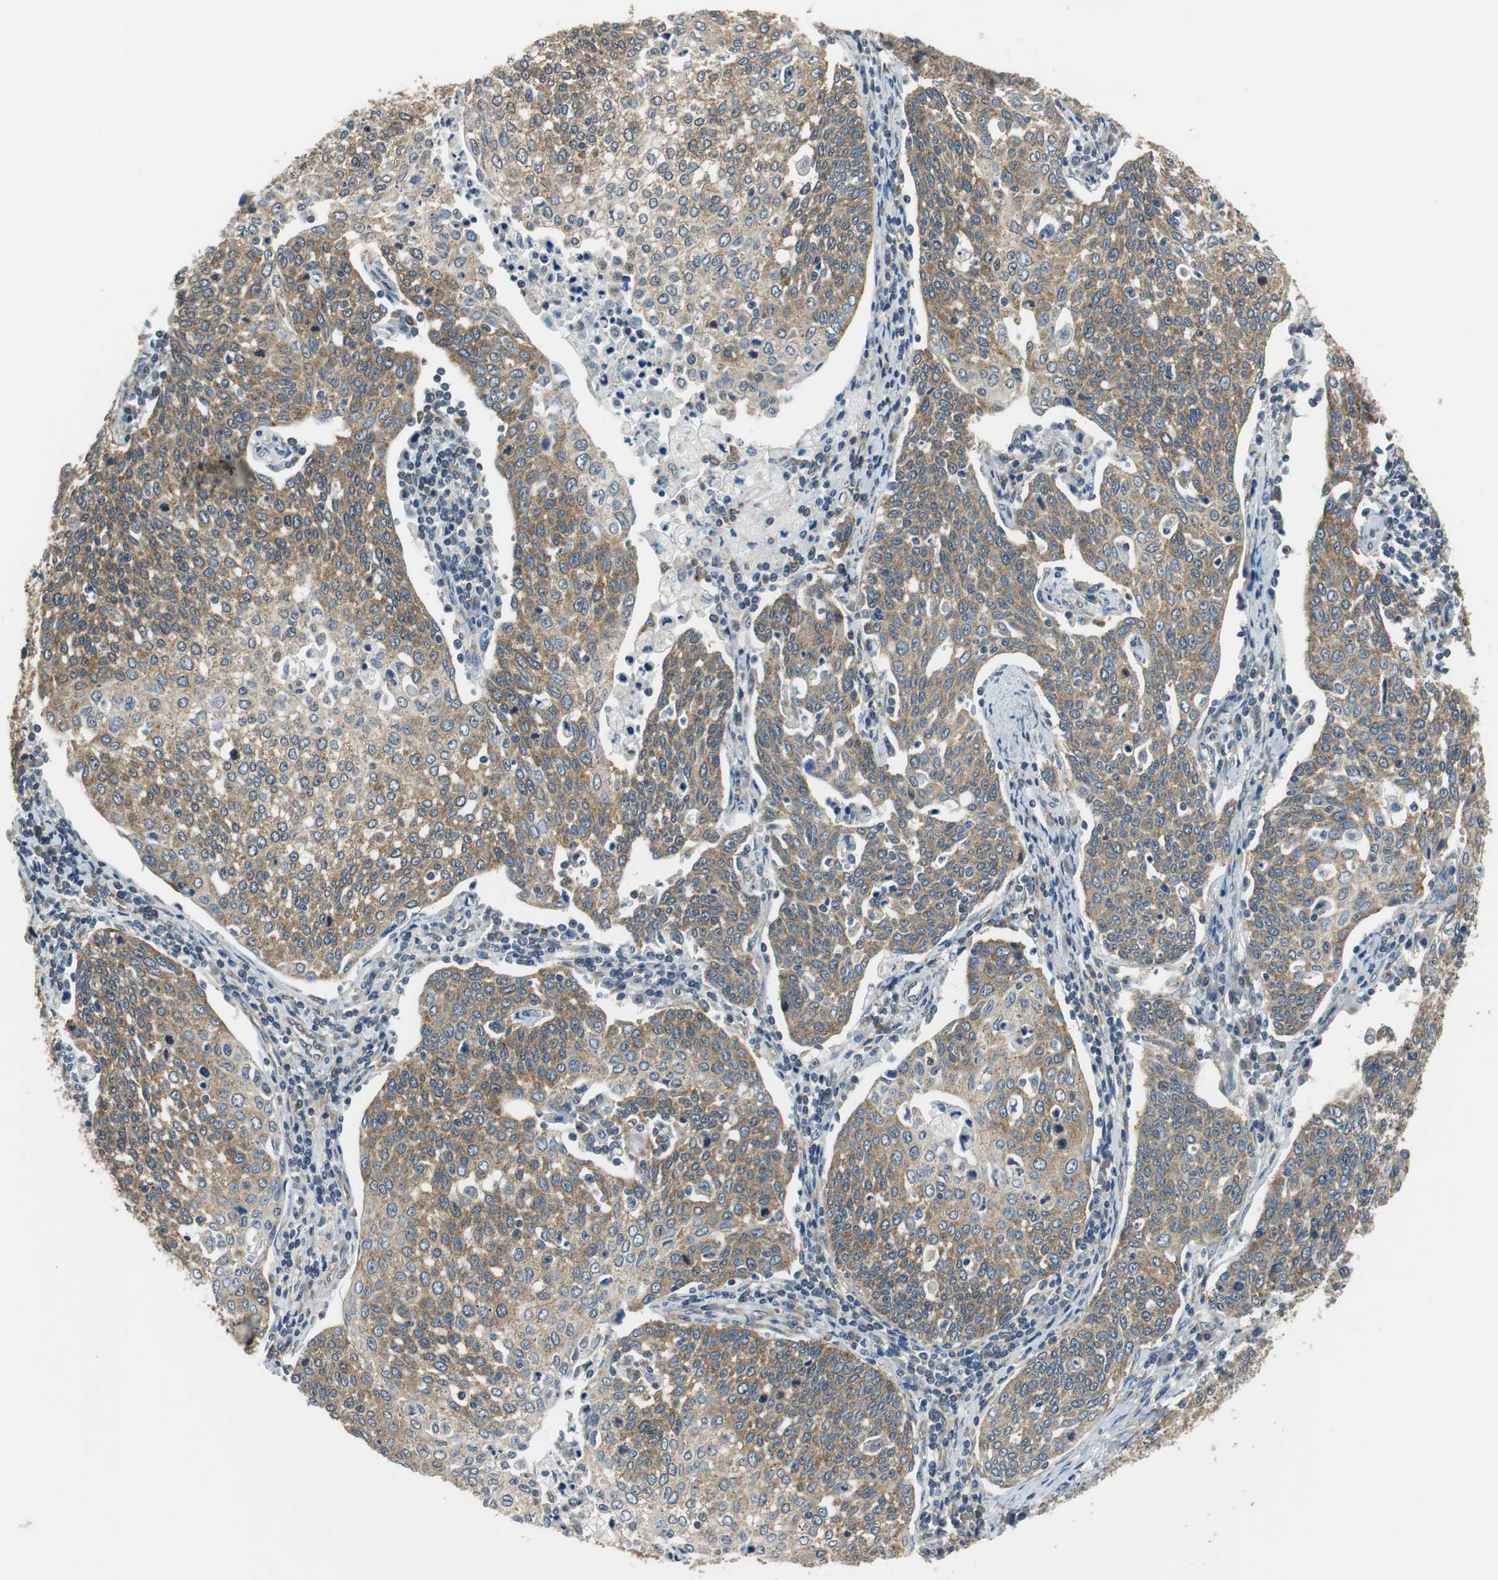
{"staining": {"intensity": "moderate", "quantity": ">75%", "location": "cytoplasmic/membranous"}, "tissue": "cervical cancer", "cell_type": "Tumor cells", "image_type": "cancer", "snomed": [{"axis": "morphology", "description": "Squamous cell carcinoma, NOS"}, {"axis": "topography", "description": "Cervix"}], "caption": "Cervical squamous cell carcinoma stained with DAB immunohistochemistry (IHC) shows medium levels of moderate cytoplasmic/membranous expression in about >75% of tumor cells. Nuclei are stained in blue.", "gene": "CNOT3", "patient": {"sex": "female", "age": 34}}